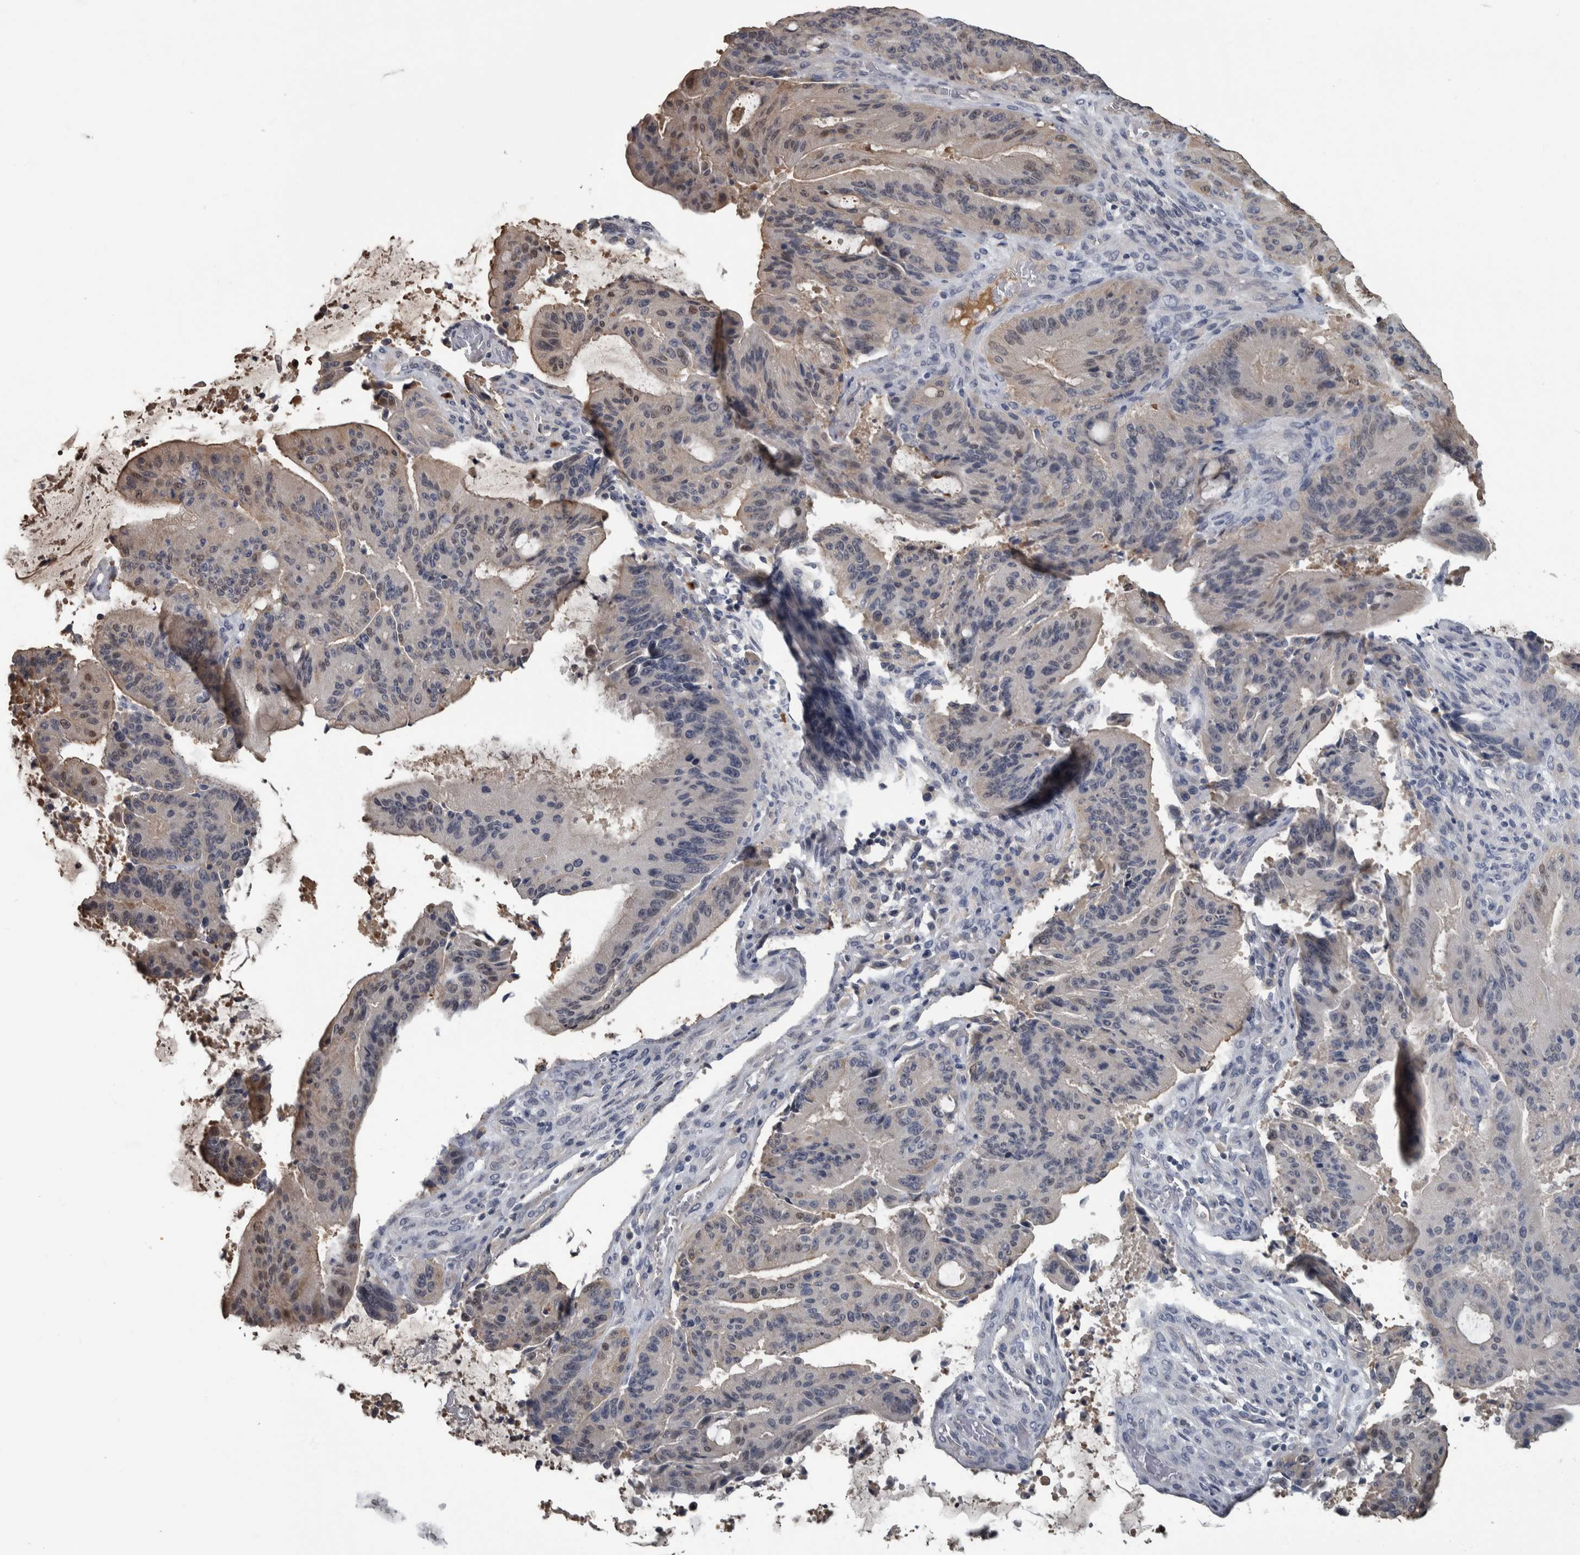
{"staining": {"intensity": "weak", "quantity": "<25%", "location": "cytoplasmic/membranous"}, "tissue": "liver cancer", "cell_type": "Tumor cells", "image_type": "cancer", "snomed": [{"axis": "morphology", "description": "Normal tissue, NOS"}, {"axis": "morphology", "description": "Cholangiocarcinoma"}, {"axis": "topography", "description": "Liver"}, {"axis": "topography", "description": "Peripheral nerve tissue"}], "caption": "High power microscopy image of an immunohistochemistry histopathology image of cholangiocarcinoma (liver), revealing no significant expression in tumor cells.", "gene": "CAVIN4", "patient": {"sex": "female", "age": 73}}